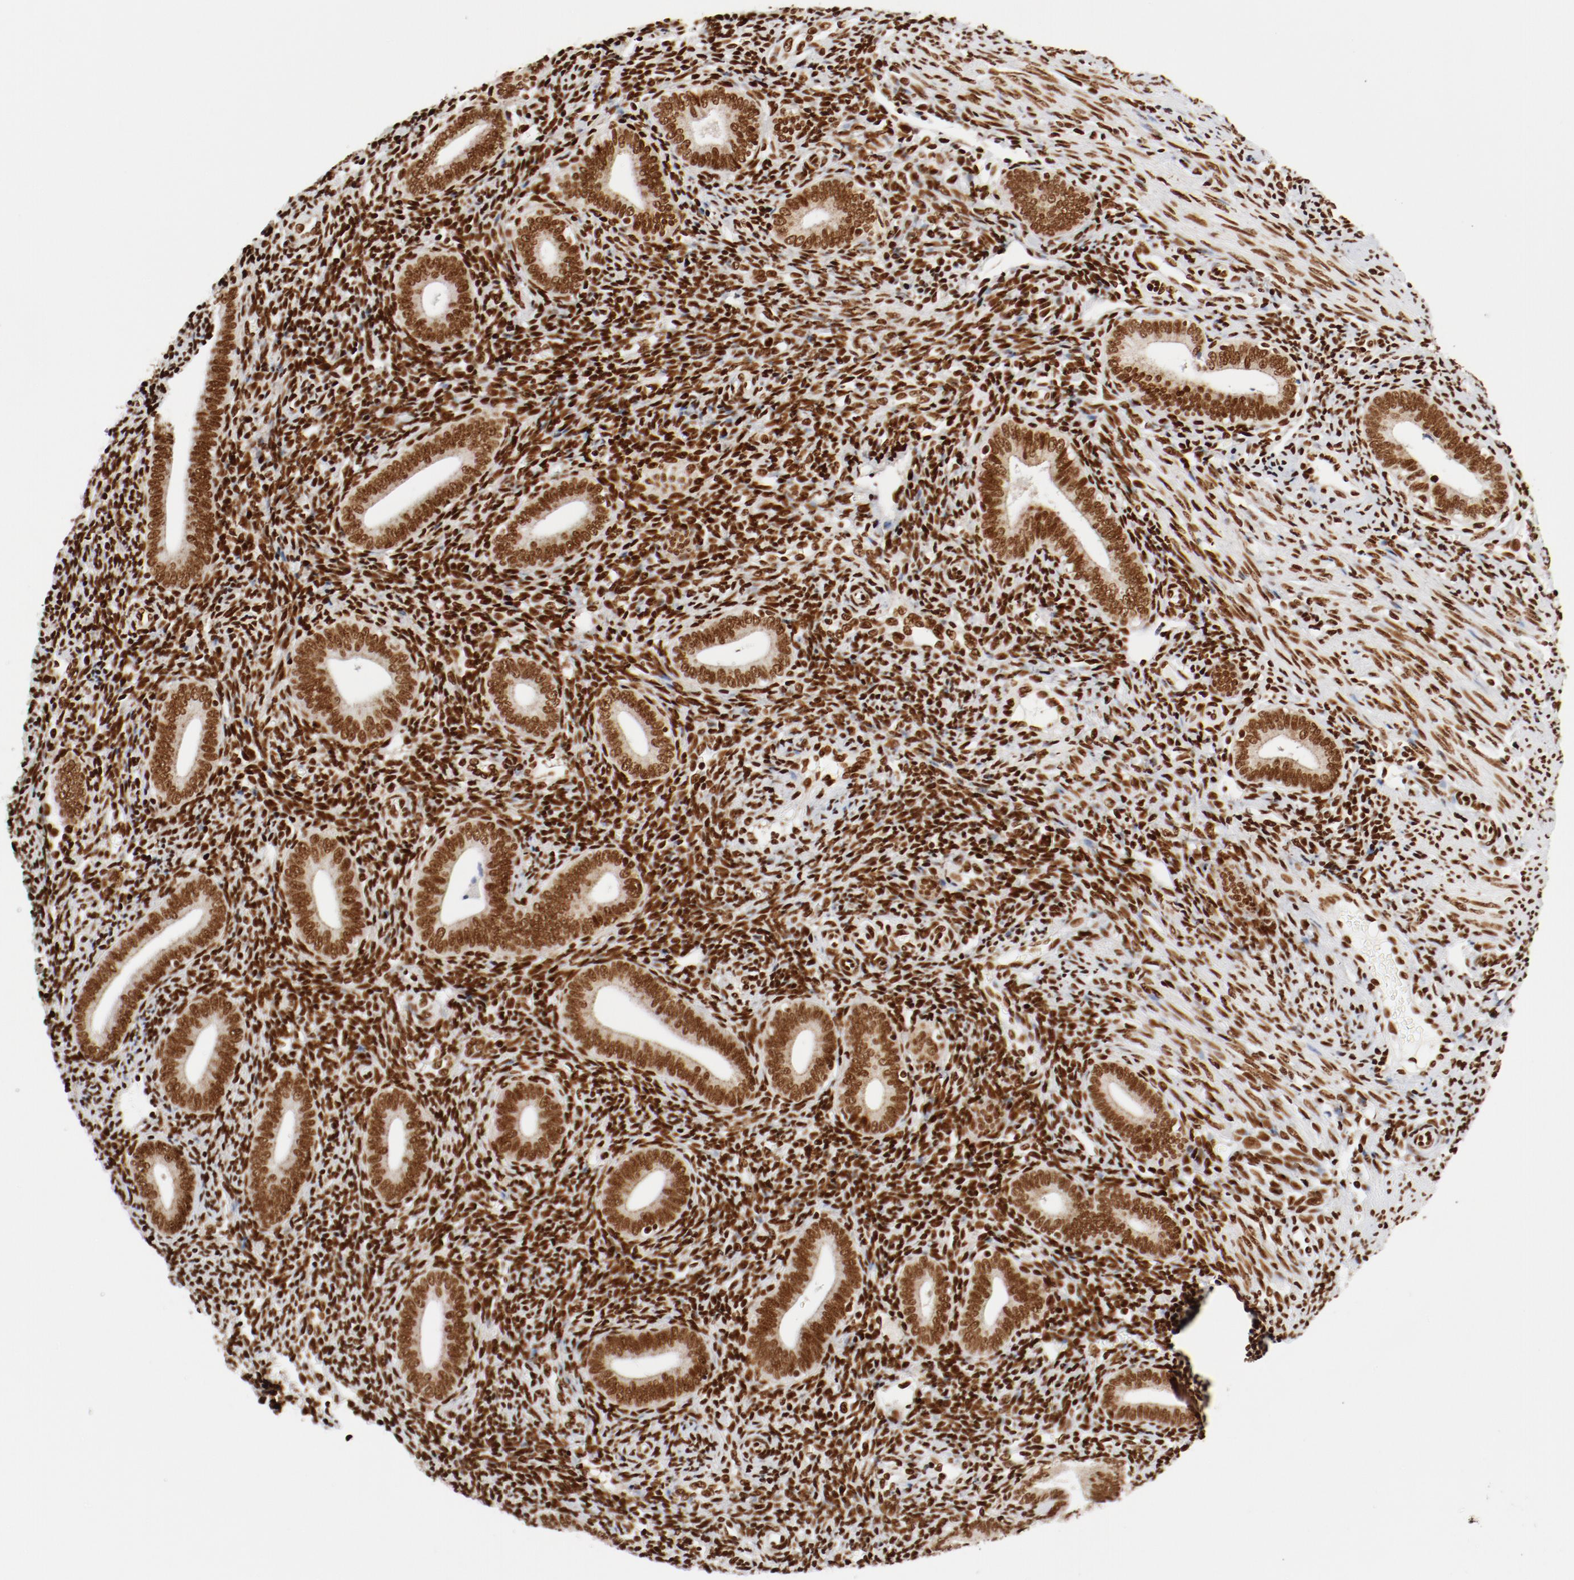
{"staining": {"intensity": "strong", "quantity": ">75%", "location": "nuclear"}, "tissue": "endometrium", "cell_type": "Cells in endometrial stroma", "image_type": "normal", "snomed": [{"axis": "morphology", "description": "Normal tissue, NOS"}, {"axis": "topography", "description": "Uterus"}, {"axis": "topography", "description": "Endometrium"}], "caption": "This micrograph shows benign endometrium stained with immunohistochemistry (IHC) to label a protein in brown. The nuclear of cells in endometrial stroma show strong positivity for the protein. Nuclei are counter-stained blue.", "gene": "CTBP1", "patient": {"sex": "female", "age": 33}}